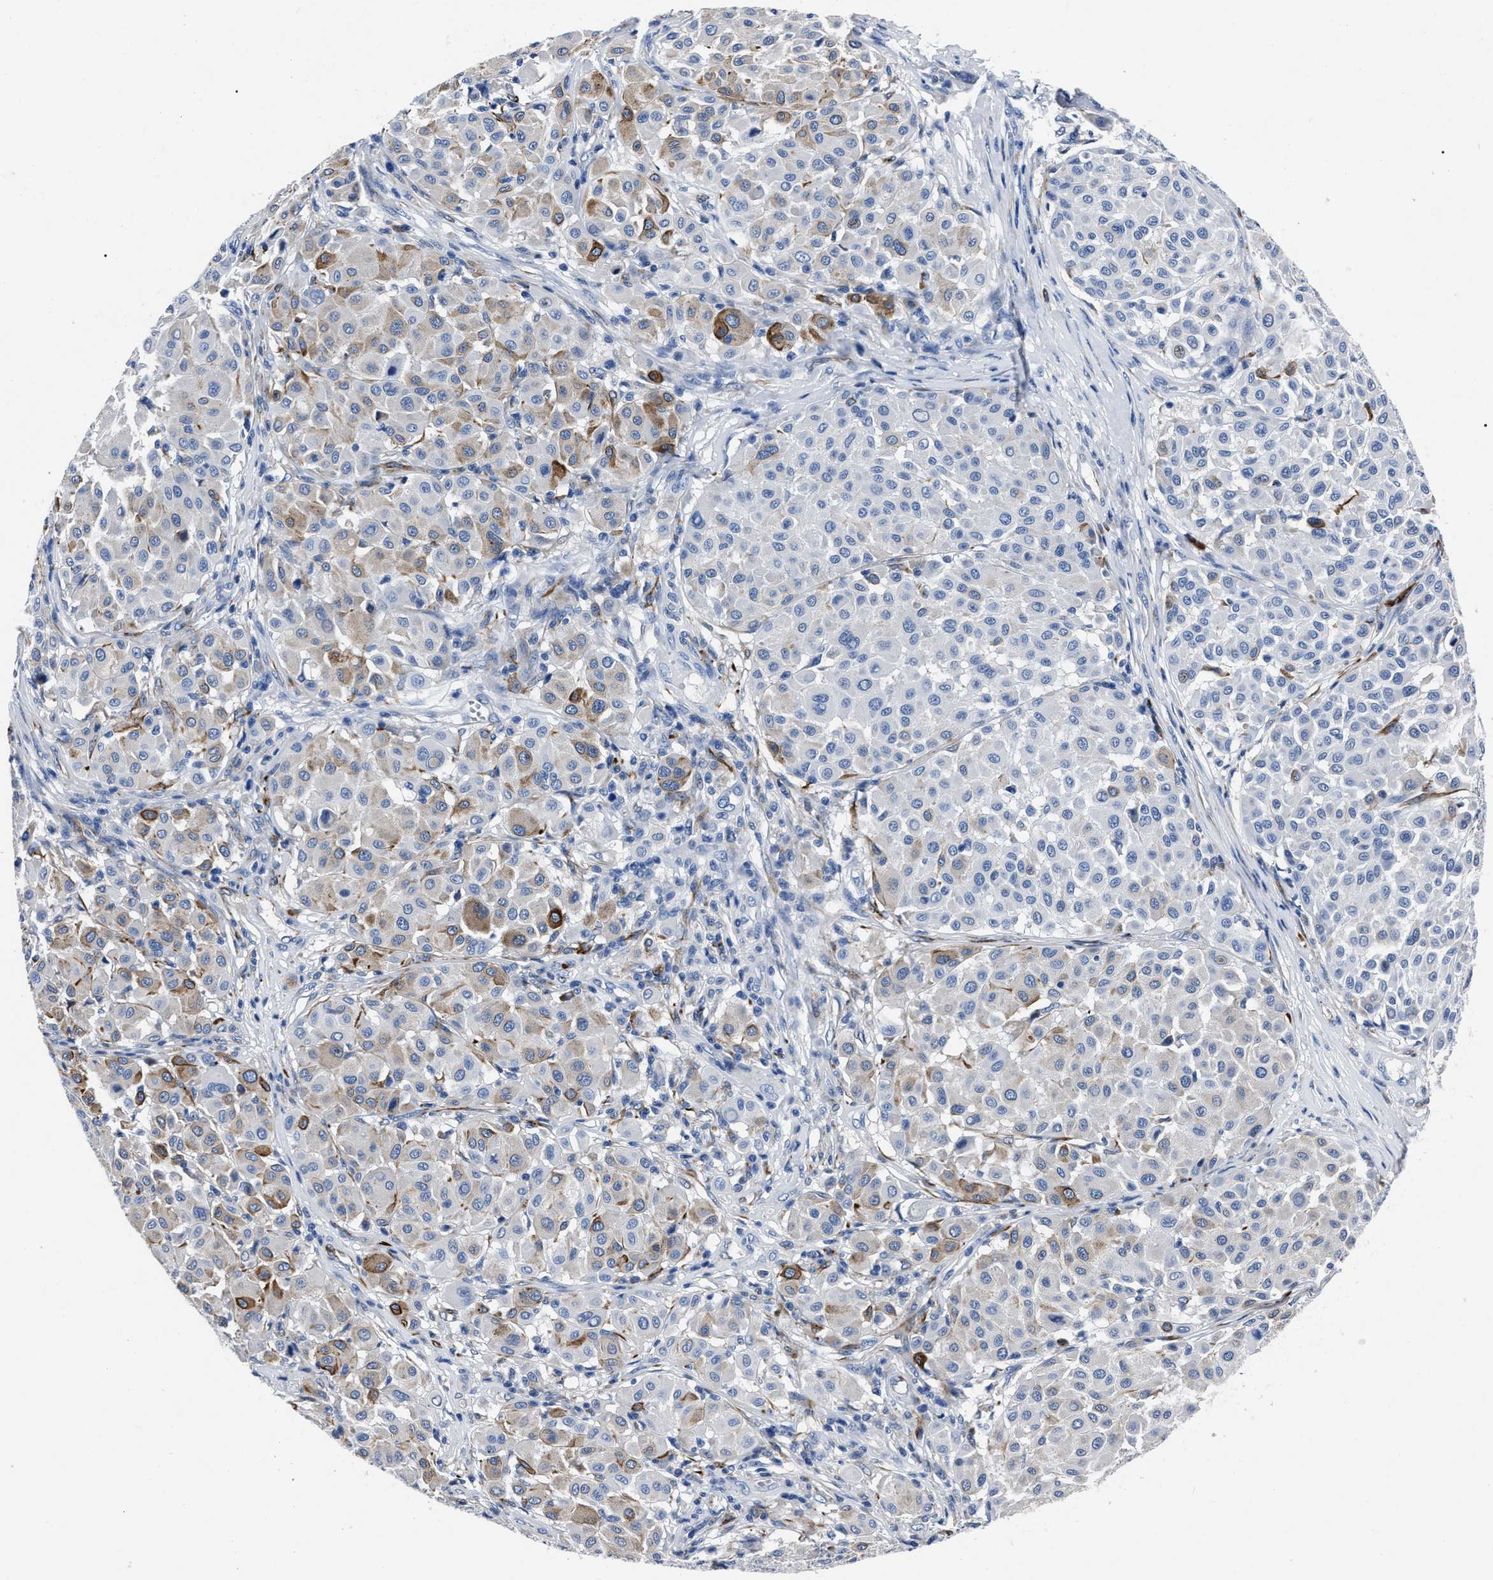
{"staining": {"intensity": "strong", "quantity": "<25%", "location": "cytoplasmic/membranous"}, "tissue": "melanoma", "cell_type": "Tumor cells", "image_type": "cancer", "snomed": [{"axis": "morphology", "description": "Malignant melanoma, Metastatic site"}, {"axis": "topography", "description": "Soft tissue"}], "caption": "Immunohistochemistry of human malignant melanoma (metastatic site) displays medium levels of strong cytoplasmic/membranous positivity in about <25% of tumor cells.", "gene": "OR10G3", "patient": {"sex": "male", "age": 41}}